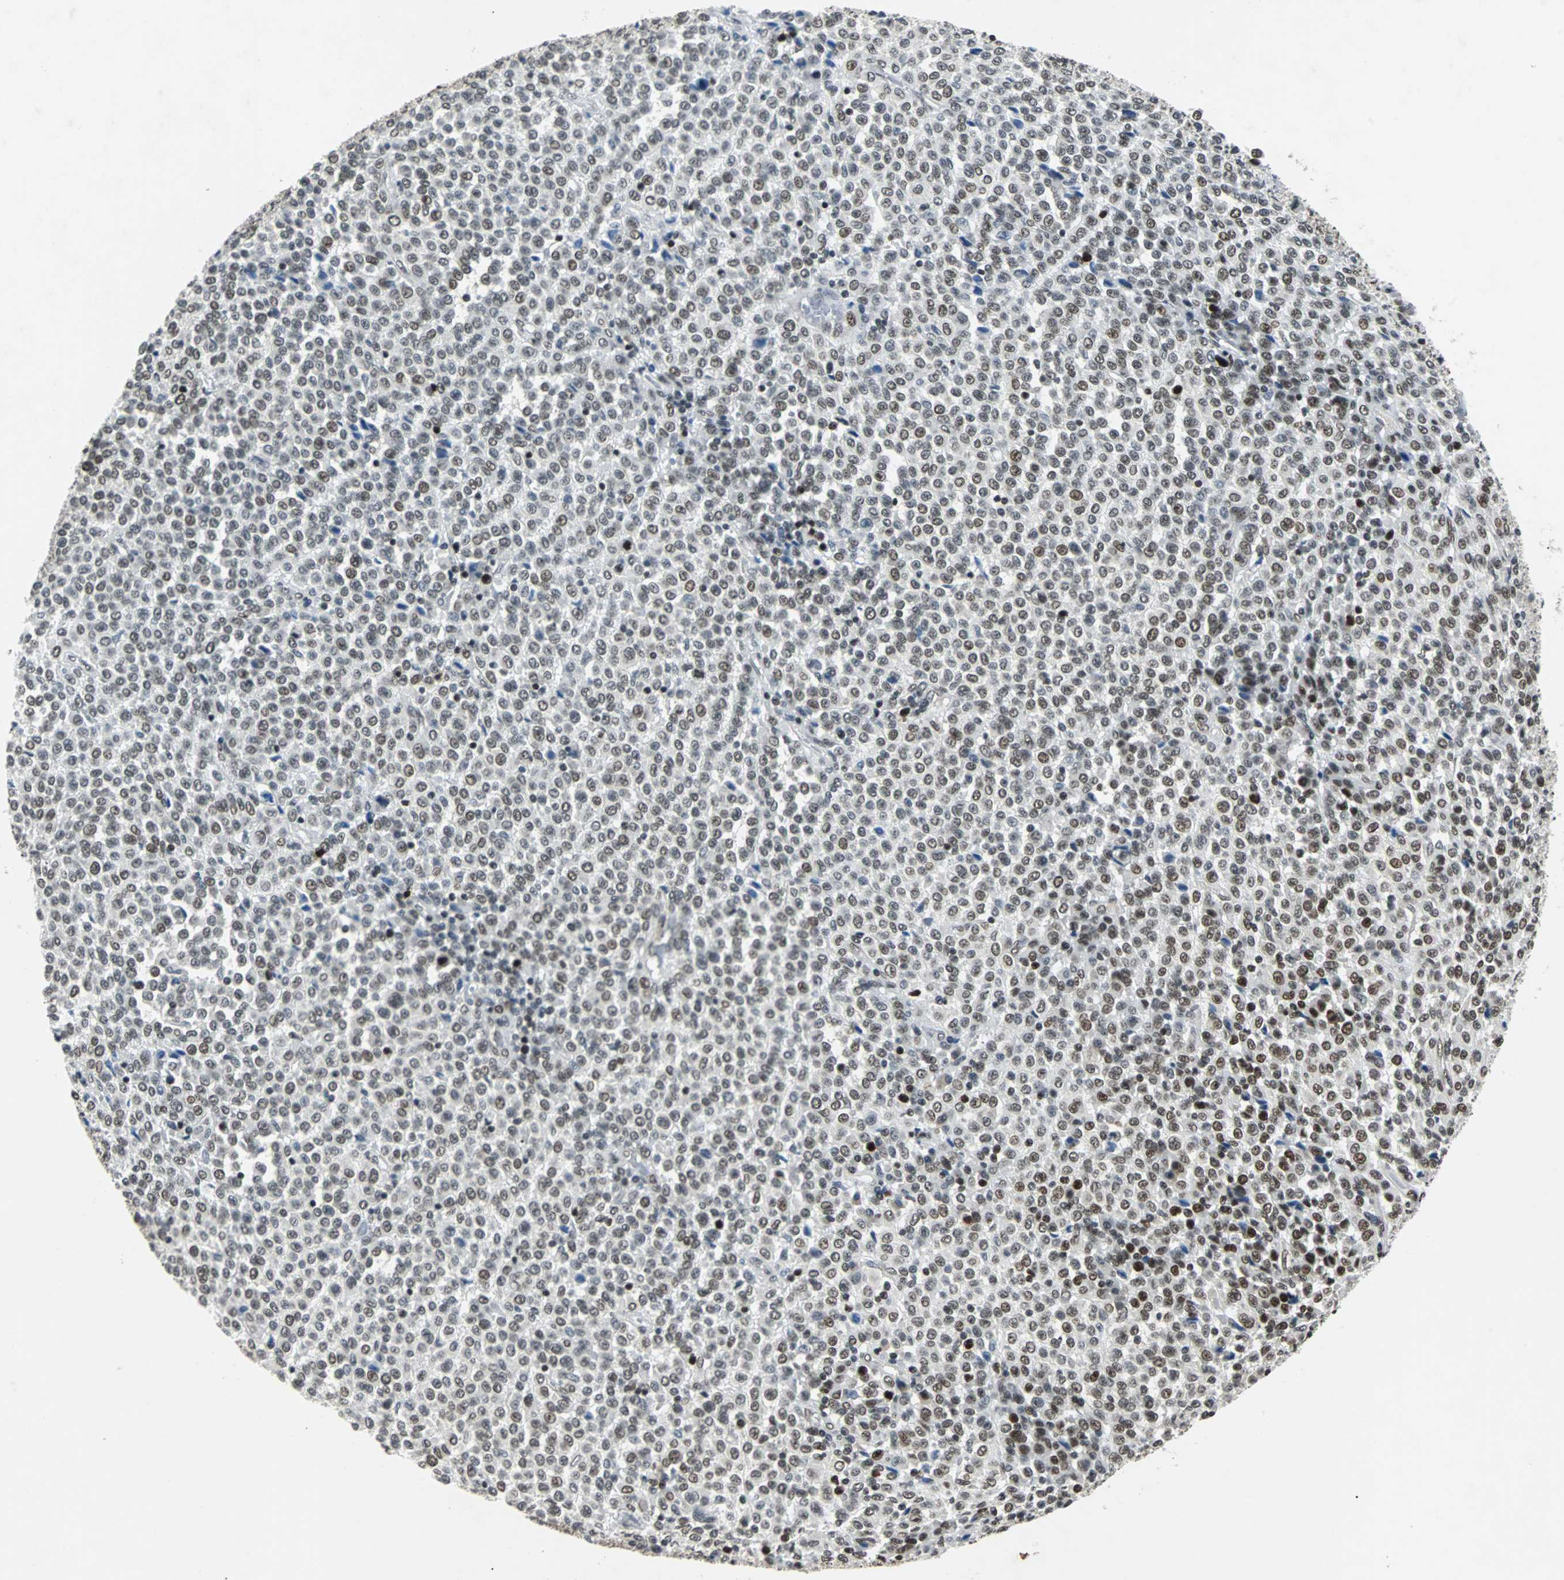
{"staining": {"intensity": "moderate", "quantity": ">75%", "location": "nuclear"}, "tissue": "melanoma", "cell_type": "Tumor cells", "image_type": "cancer", "snomed": [{"axis": "morphology", "description": "Malignant melanoma, Metastatic site"}, {"axis": "topography", "description": "Pancreas"}], "caption": "Immunohistochemistry (IHC) image of melanoma stained for a protein (brown), which demonstrates medium levels of moderate nuclear expression in about >75% of tumor cells.", "gene": "GATAD2A", "patient": {"sex": "female", "age": 30}}